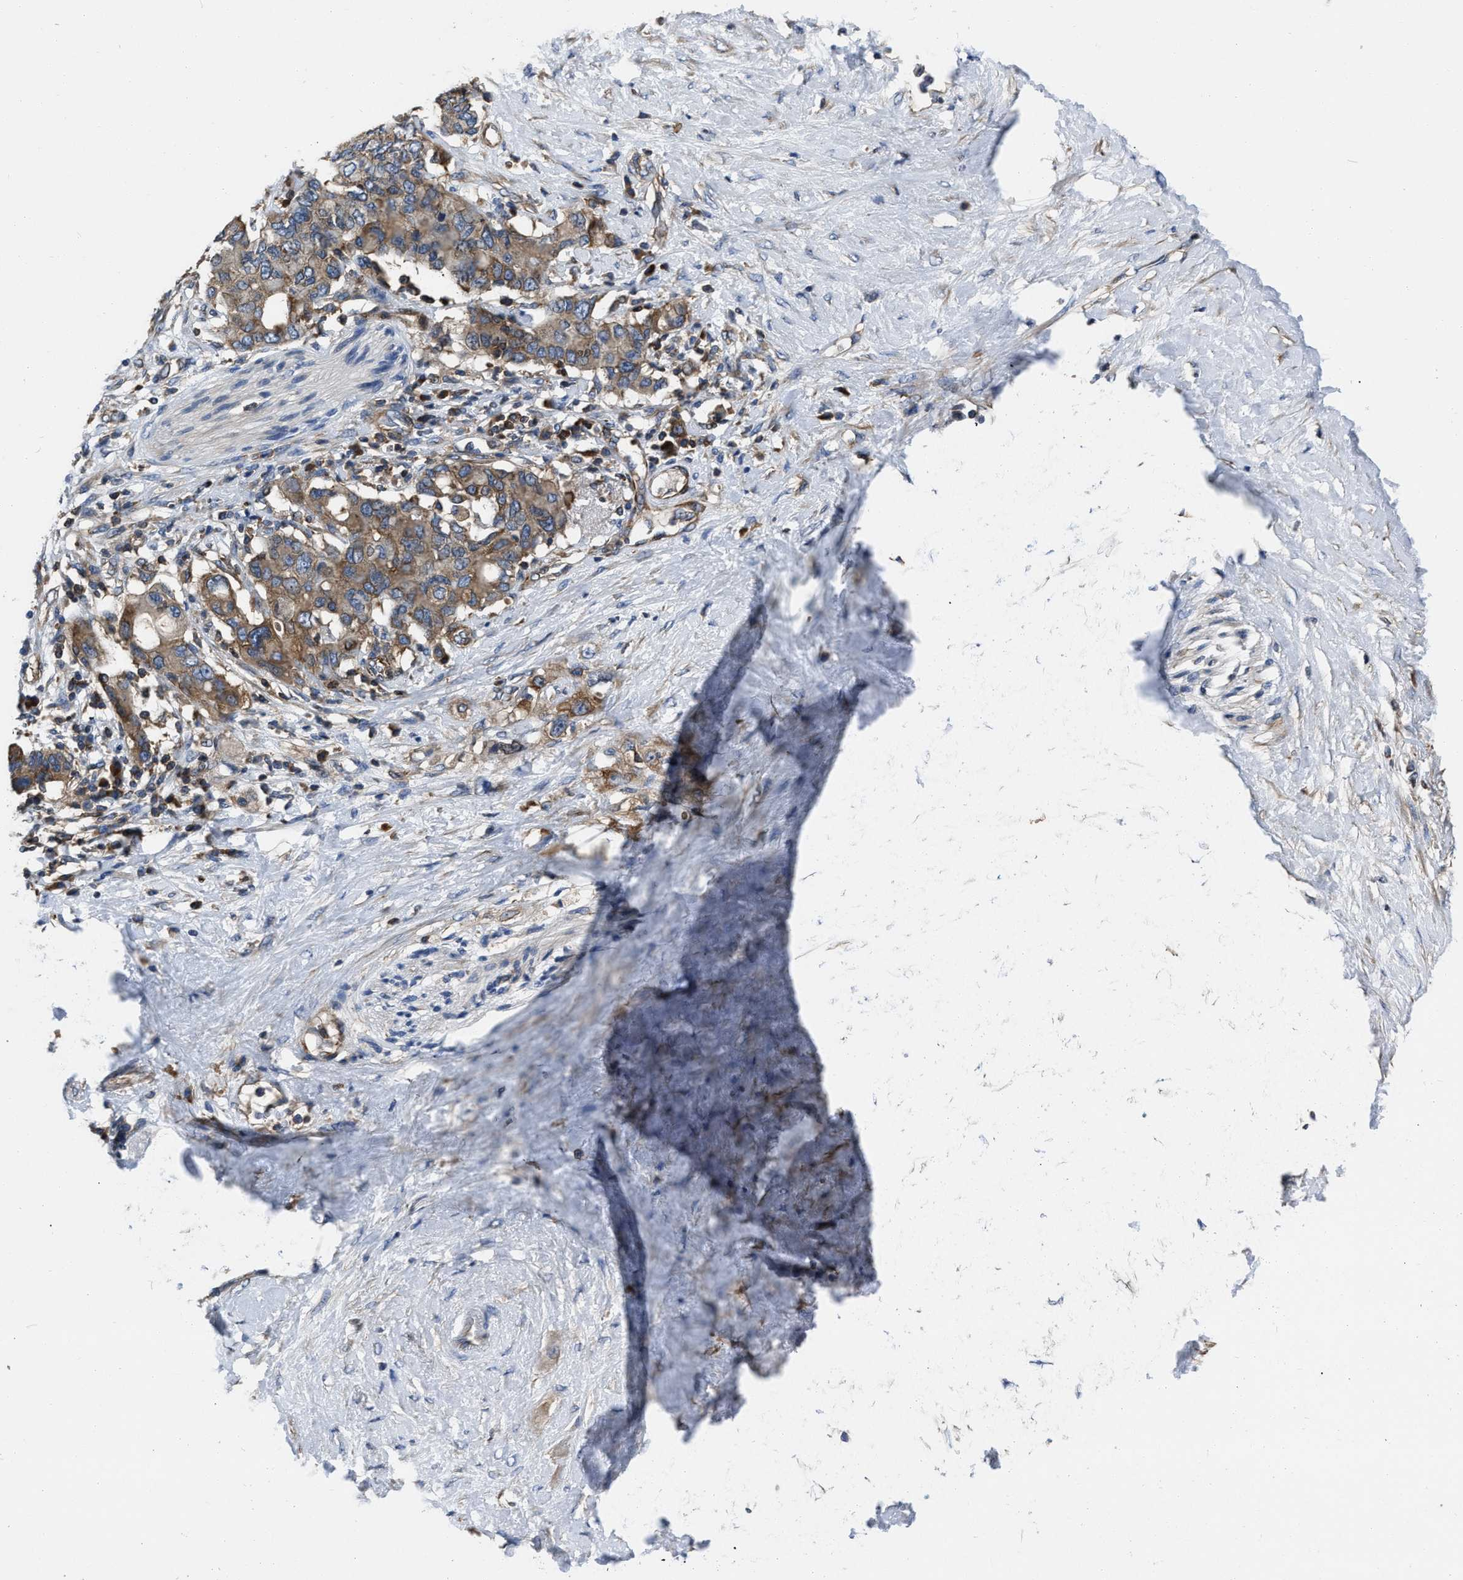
{"staining": {"intensity": "moderate", "quantity": ">75%", "location": "cytoplasmic/membranous"}, "tissue": "pancreatic cancer", "cell_type": "Tumor cells", "image_type": "cancer", "snomed": [{"axis": "morphology", "description": "Adenocarcinoma, NOS"}, {"axis": "topography", "description": "Pancreas"}], "caption": "Immunohistochemical staining of human pancreatic cancer exhibits medium levels of moderate cytoplasmic/membranous staining in about >75% of tumor cells. Immunohistochemistry stains the protein of interest in brown and the nuclei are stained blue.", "gene": "YARS1", "patient": {"sex": "female", "age": 56}}